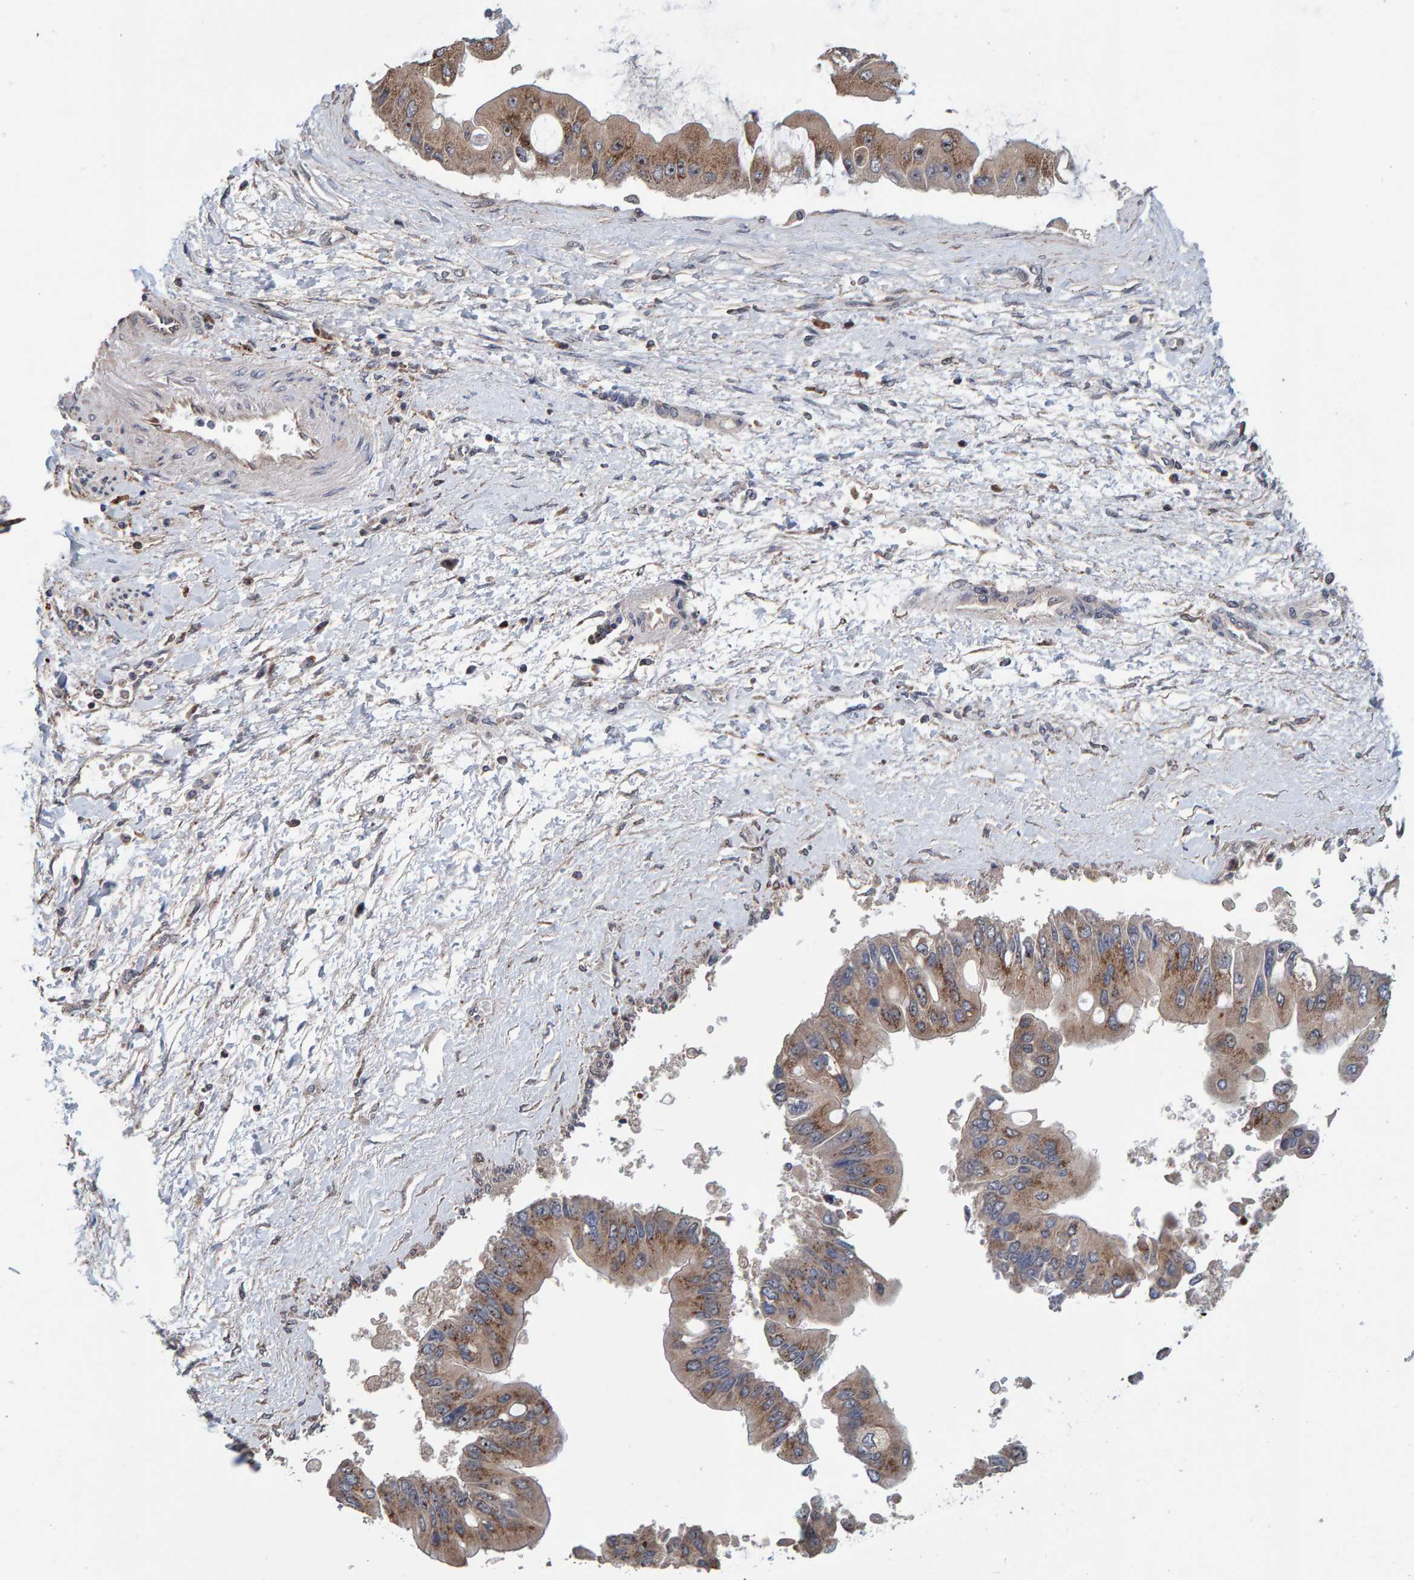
{"staining": {"intensity": "moderate", "quantity": ">75%", "location": "cytoplasmic/membranous,nuclear"}, "tissue": "liver cancer", "cell_type": "Tumor cells", "image_type": "cancer", "snomed": [{"axis": "morphology", "description": "Cholangiocarcinoma"}, {"axis": "topography", "description": "Liver"}], "caption": "Liver cholangiocarcinoma tissue exhibits moderate cytoplasmic/membranous and nuclear positivity in approximately >75% of tumor cells, visualized by immunohistochemistry.", "gene": "CCDC25", "patient": {"sex": "male", "age": 50}}